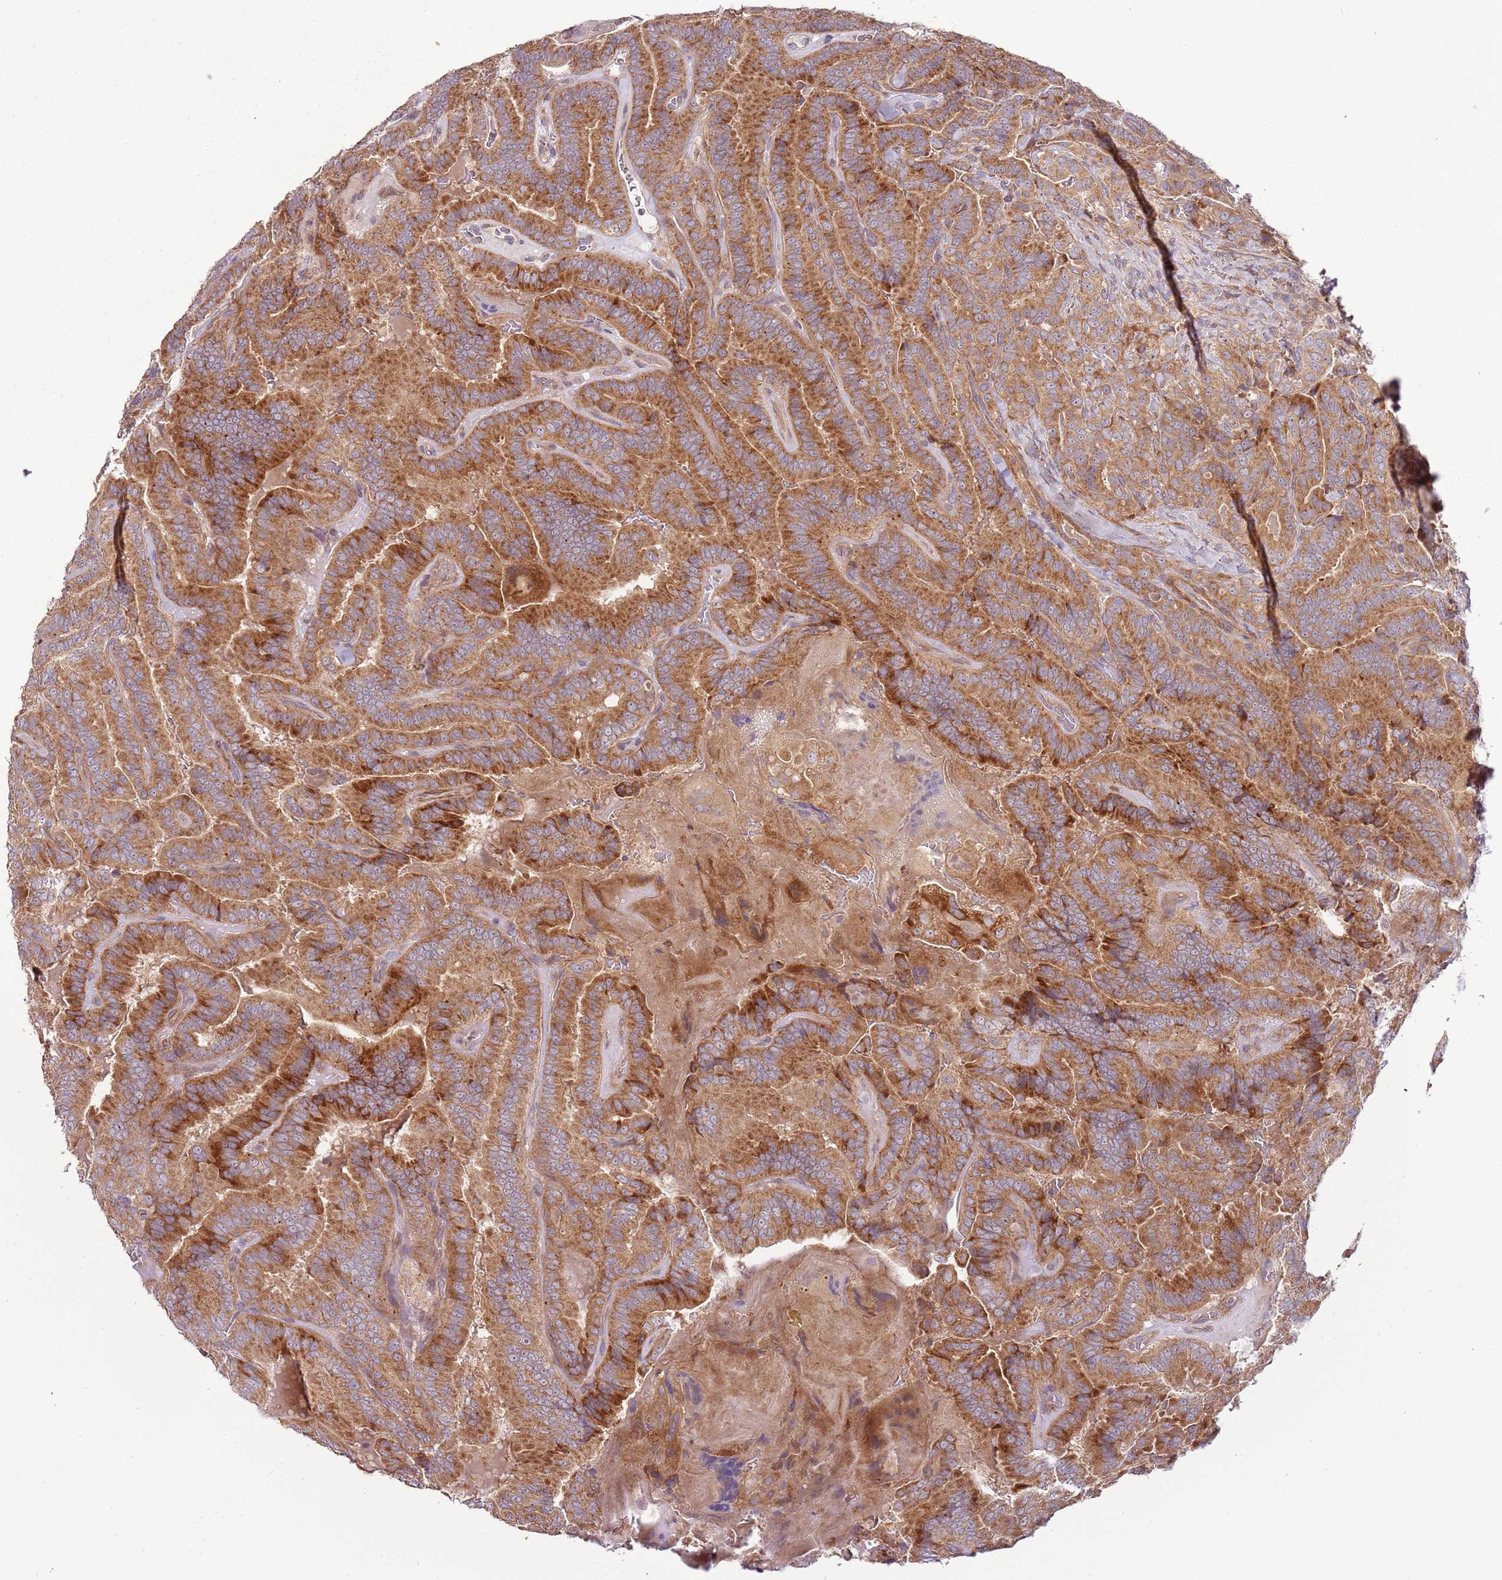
{"staining": {"intensity": "moderate", "quantity": ">75%", "location": "cytoplasmic/membranous"}, "tissue": "thyroid cancer", "cell_type": "Tumor cells", "image_type": "cancer", "snomed": [{"axis": "morphology", "description": "Papillary adenocarcinoma, NOS"}, {"axis": "topography", "description": "Thyroid gland"}], "caption": "IHC of thyroid cancer displays medium levels of moderate cytoplasmic/membranous positivity in about >75% of tumor cells. (Brightfield microscopy of DAB IHC at high magnification).", "gene": "RNF128", "patient": {"sex": "male", "age": 61}}